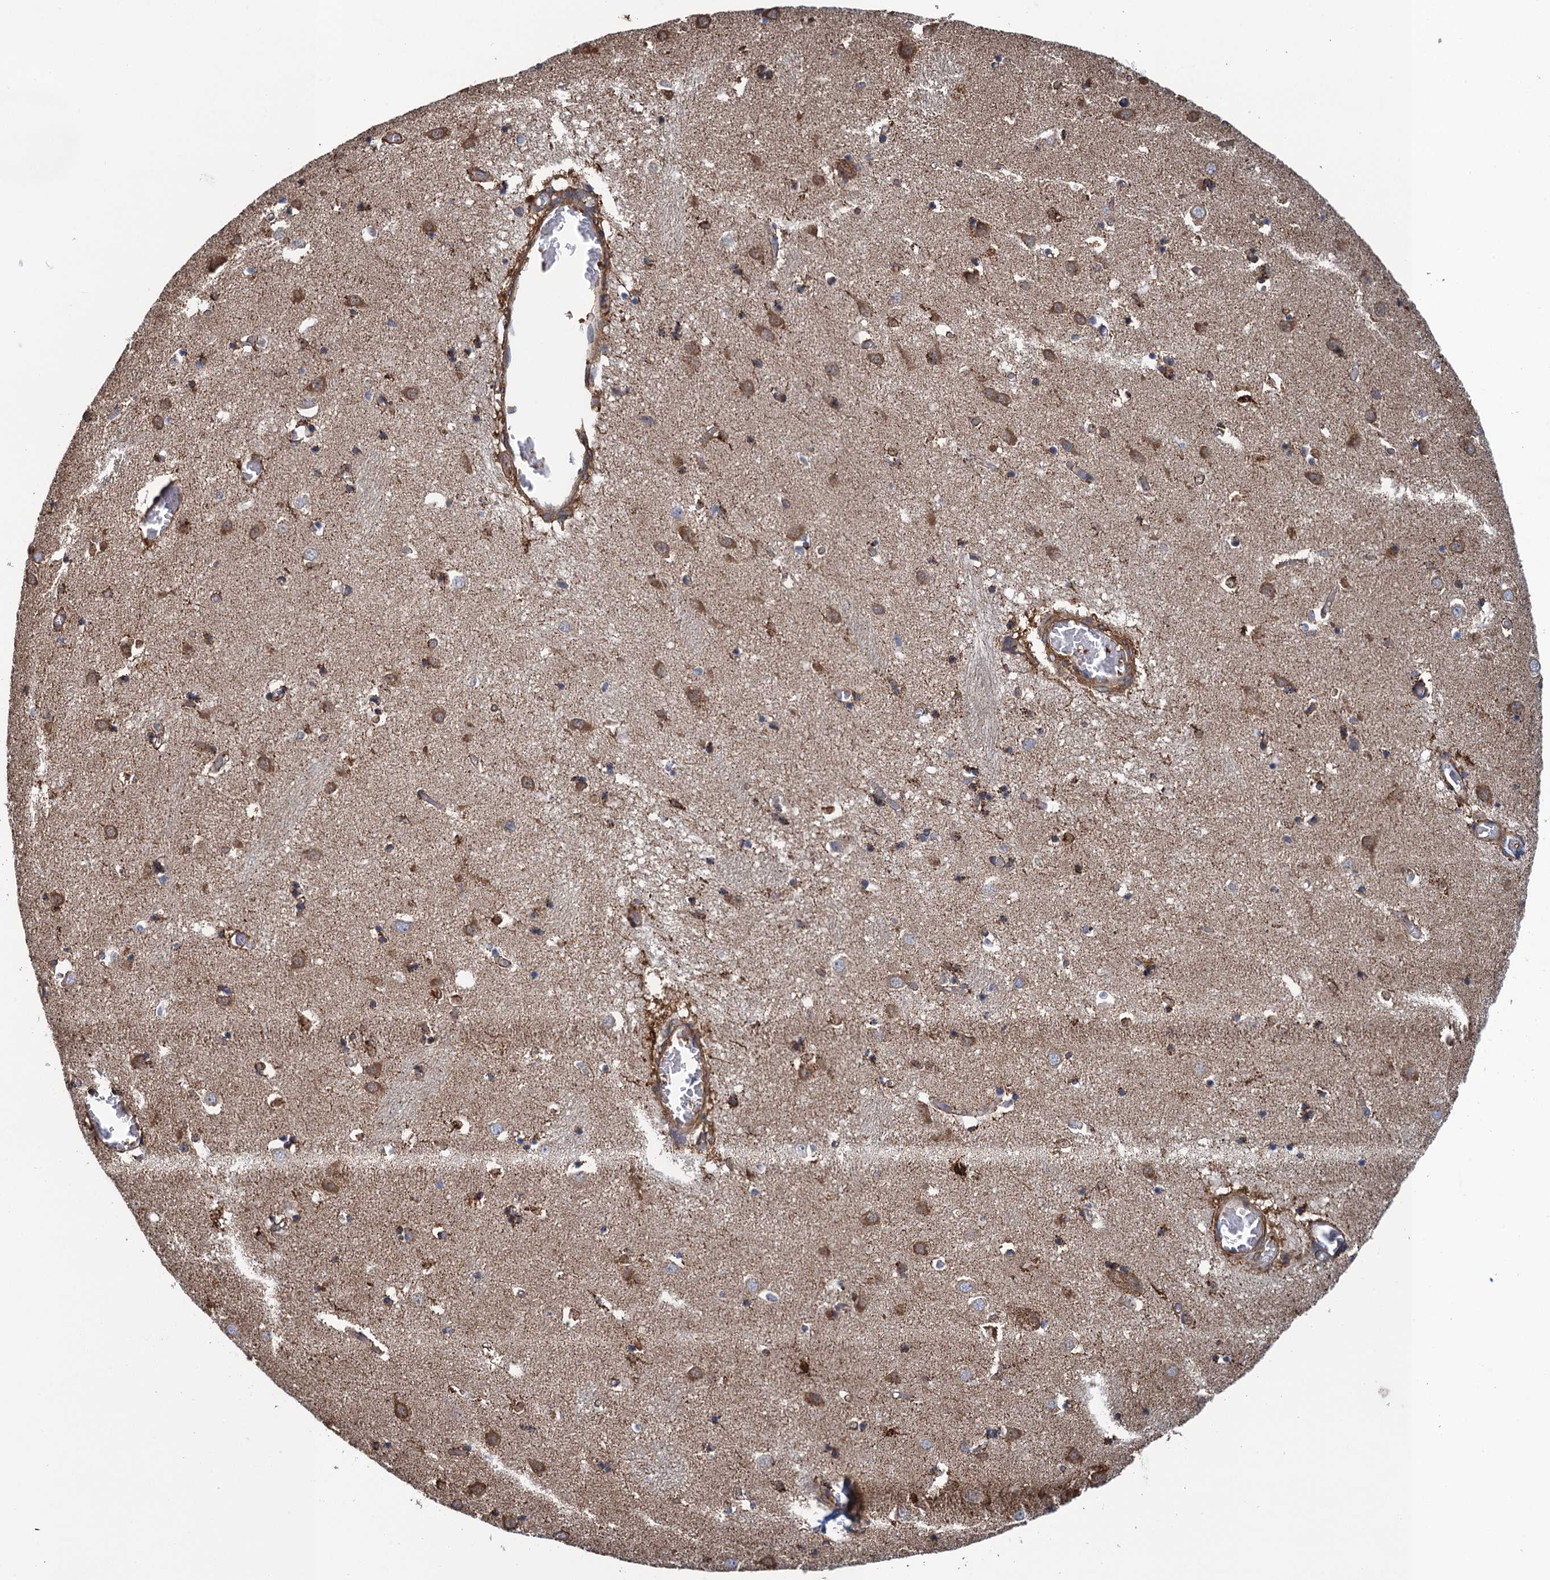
{"staining": {"intensity": "moderate", "quantity": "25%-75%", "location": "cytoplasmic/membranous"}, "tissue": "caudate", "cell_type": "Glial cells", "image_type": "normal", "snomed": [{"axis": "morphology", "description": "Normal tissue, NOS"}, {"axis": "topography", "description": "Lateral ventricle wall"}], "caption": "Caudate stained for a protein (brown) shows moderate cytoplasmic/membranous positive expression in approximately 25%-75% of glial cells.", "gene": "ENSG00000260643", "patient": {"sex": "male", "age": 70}}